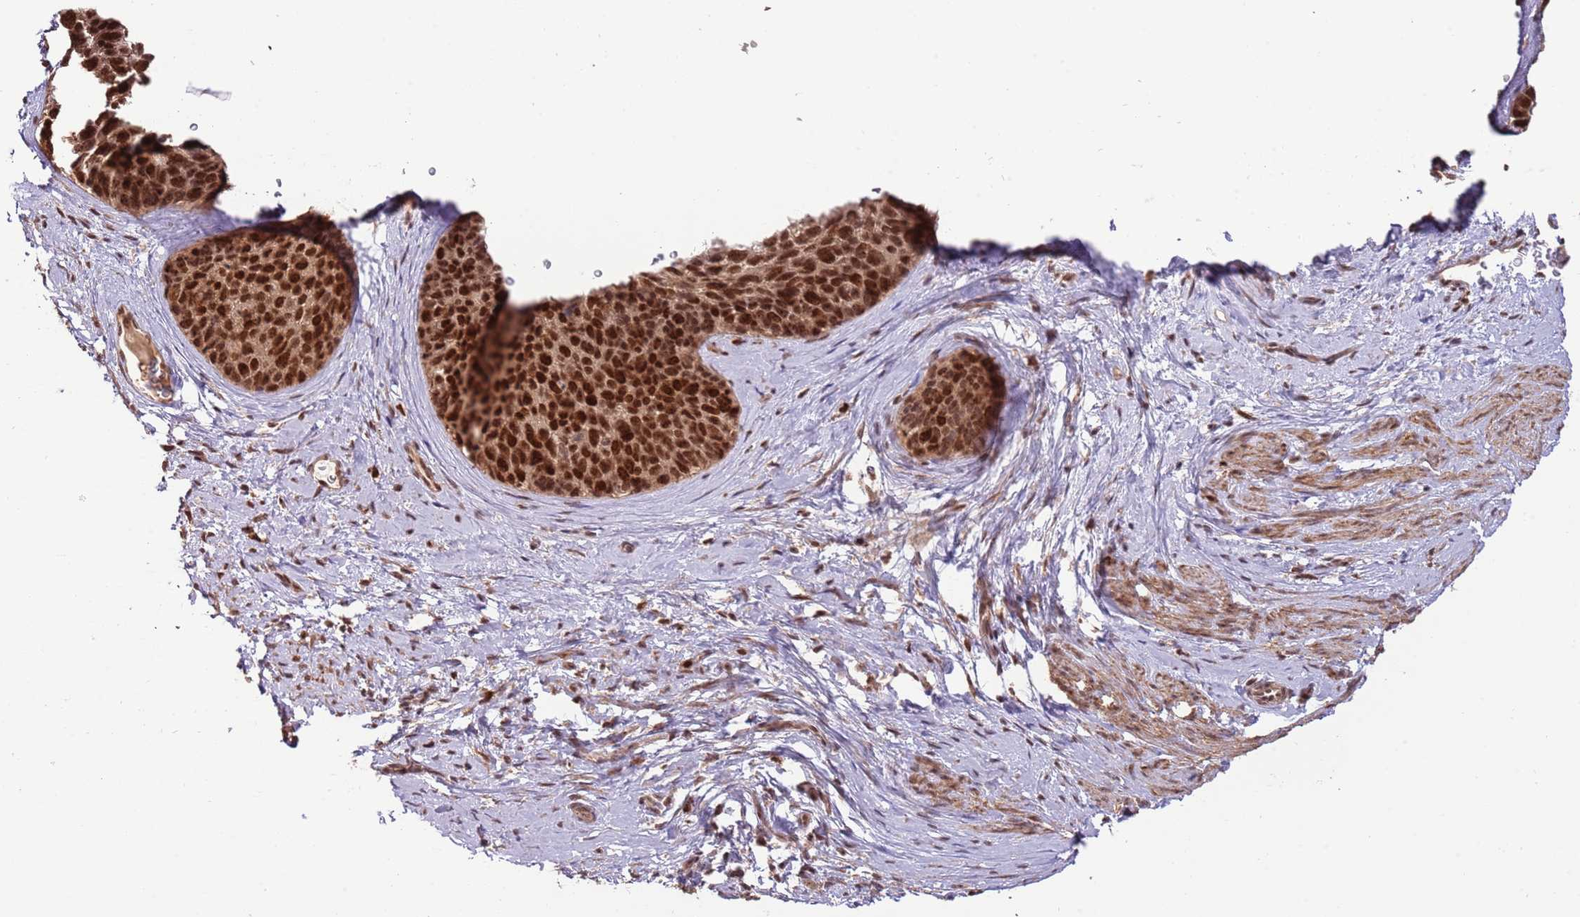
{"staining": {"intensity": "strong", "quantity": ">75%", "location": "nuclear"}, "tissue": "cervical cancer", "cell_type": "Tumor cells", "image_type": "cancer", "snomed": [{"axis": "morphology", "description": "Squamous cell carcinoma, NOS"}, {"axis": "topography", "description": "Cervix"}], "caption": "IHC image of human cervical squamous cell carcinoma stained for a protein (brown), which exhibits high levels of strong nuclear staining in approximately >75% of tumor cells.", "gene": "RIF1", "patient": {"sex": "female", "age": 80}}